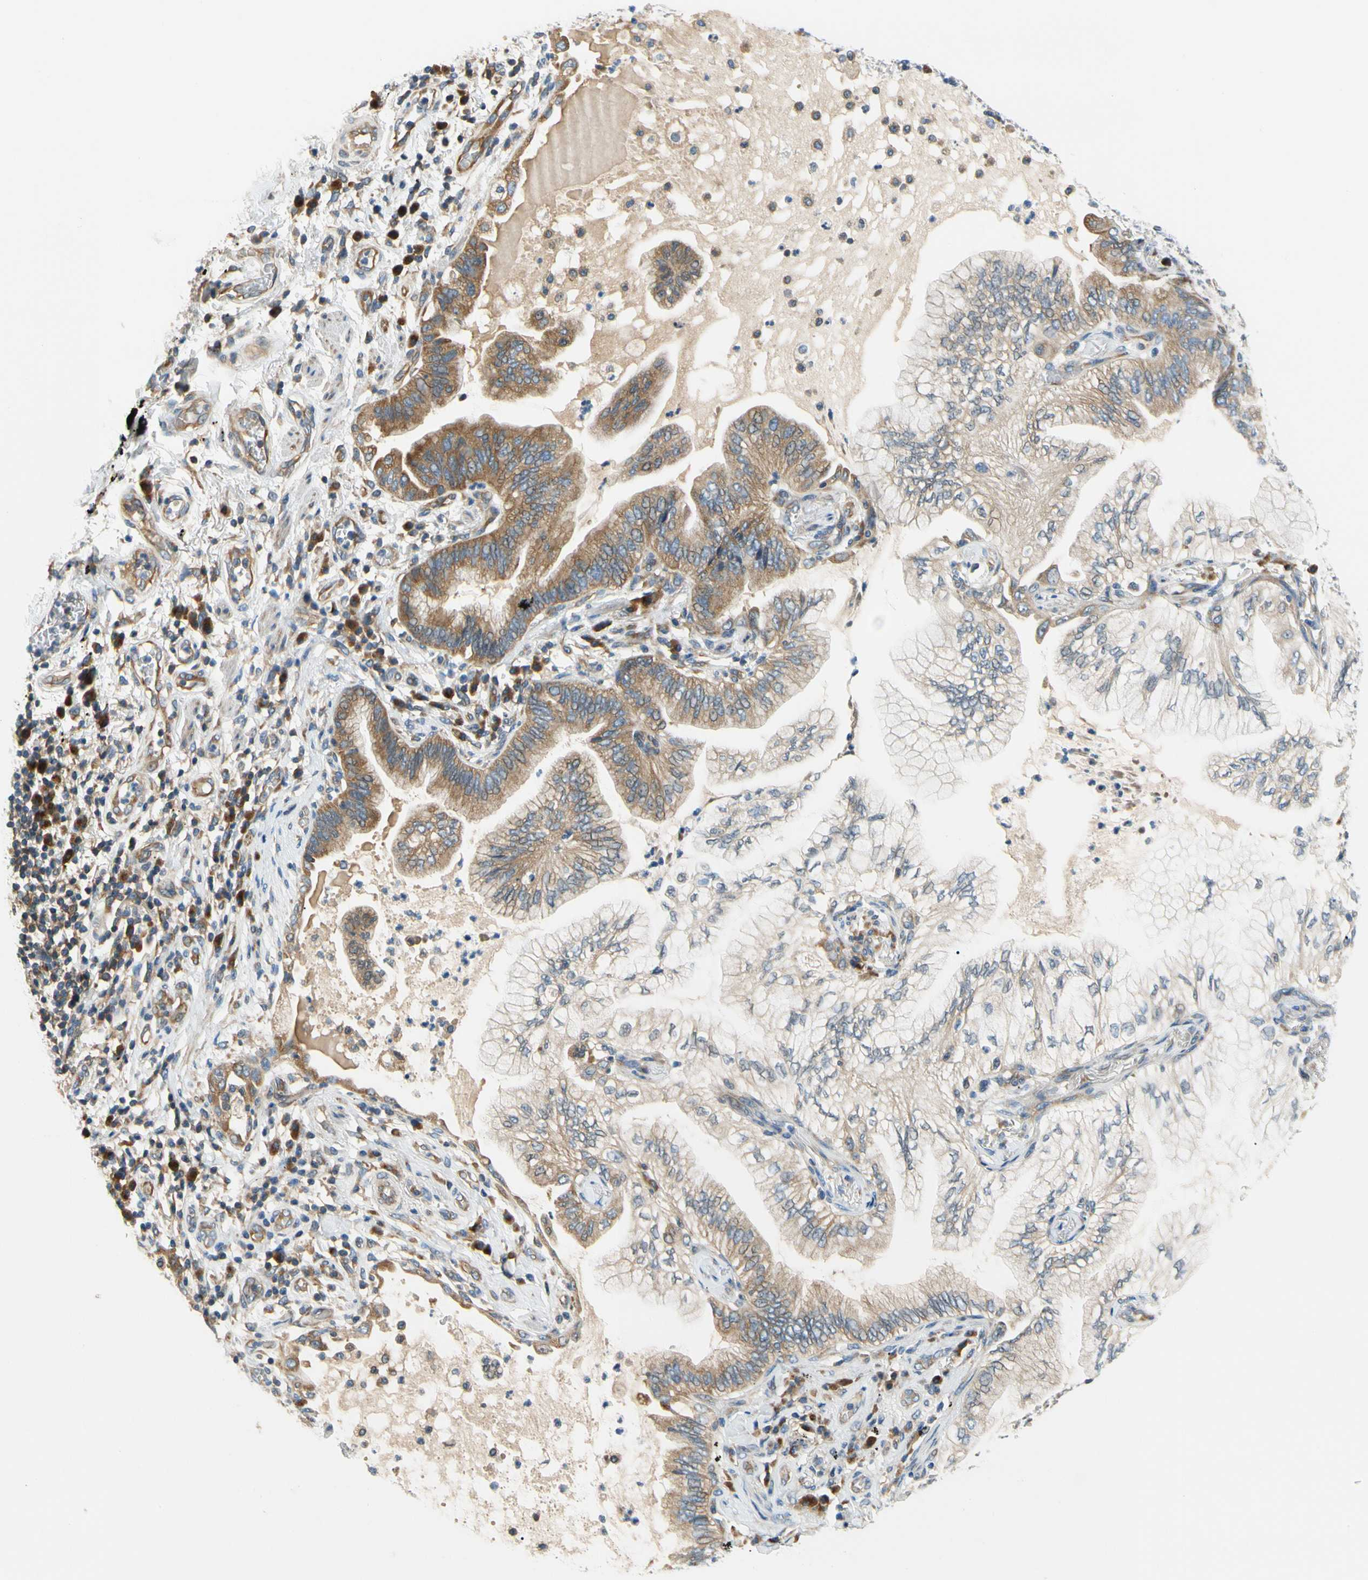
{"staining": {"intensity": "moderate", "quantity": "<25%", "location": "cytoplasmic/membranous"}, "tissue": "lung cancer", "cell_type": "Tumor cells", "image_type": "cancer", "snomed": [{"axis": "morphology", "description": "Normal tissue, NOS"}, {"axis": "morphology", "description": "Adenocarcinoma, NOS"}, {"axis": "topography", "description": "Bronchus"}, {"axis": "topography", "description": "Lung"}], "caption": "This is an image of immunohistochemistry (IHC) staining of lung cancer, which shows moderate positivity in the cytoplasmic/membranous of tumor cells.", "gene": "LRRC47", "patient": {"sex": "female", "age": 70}}